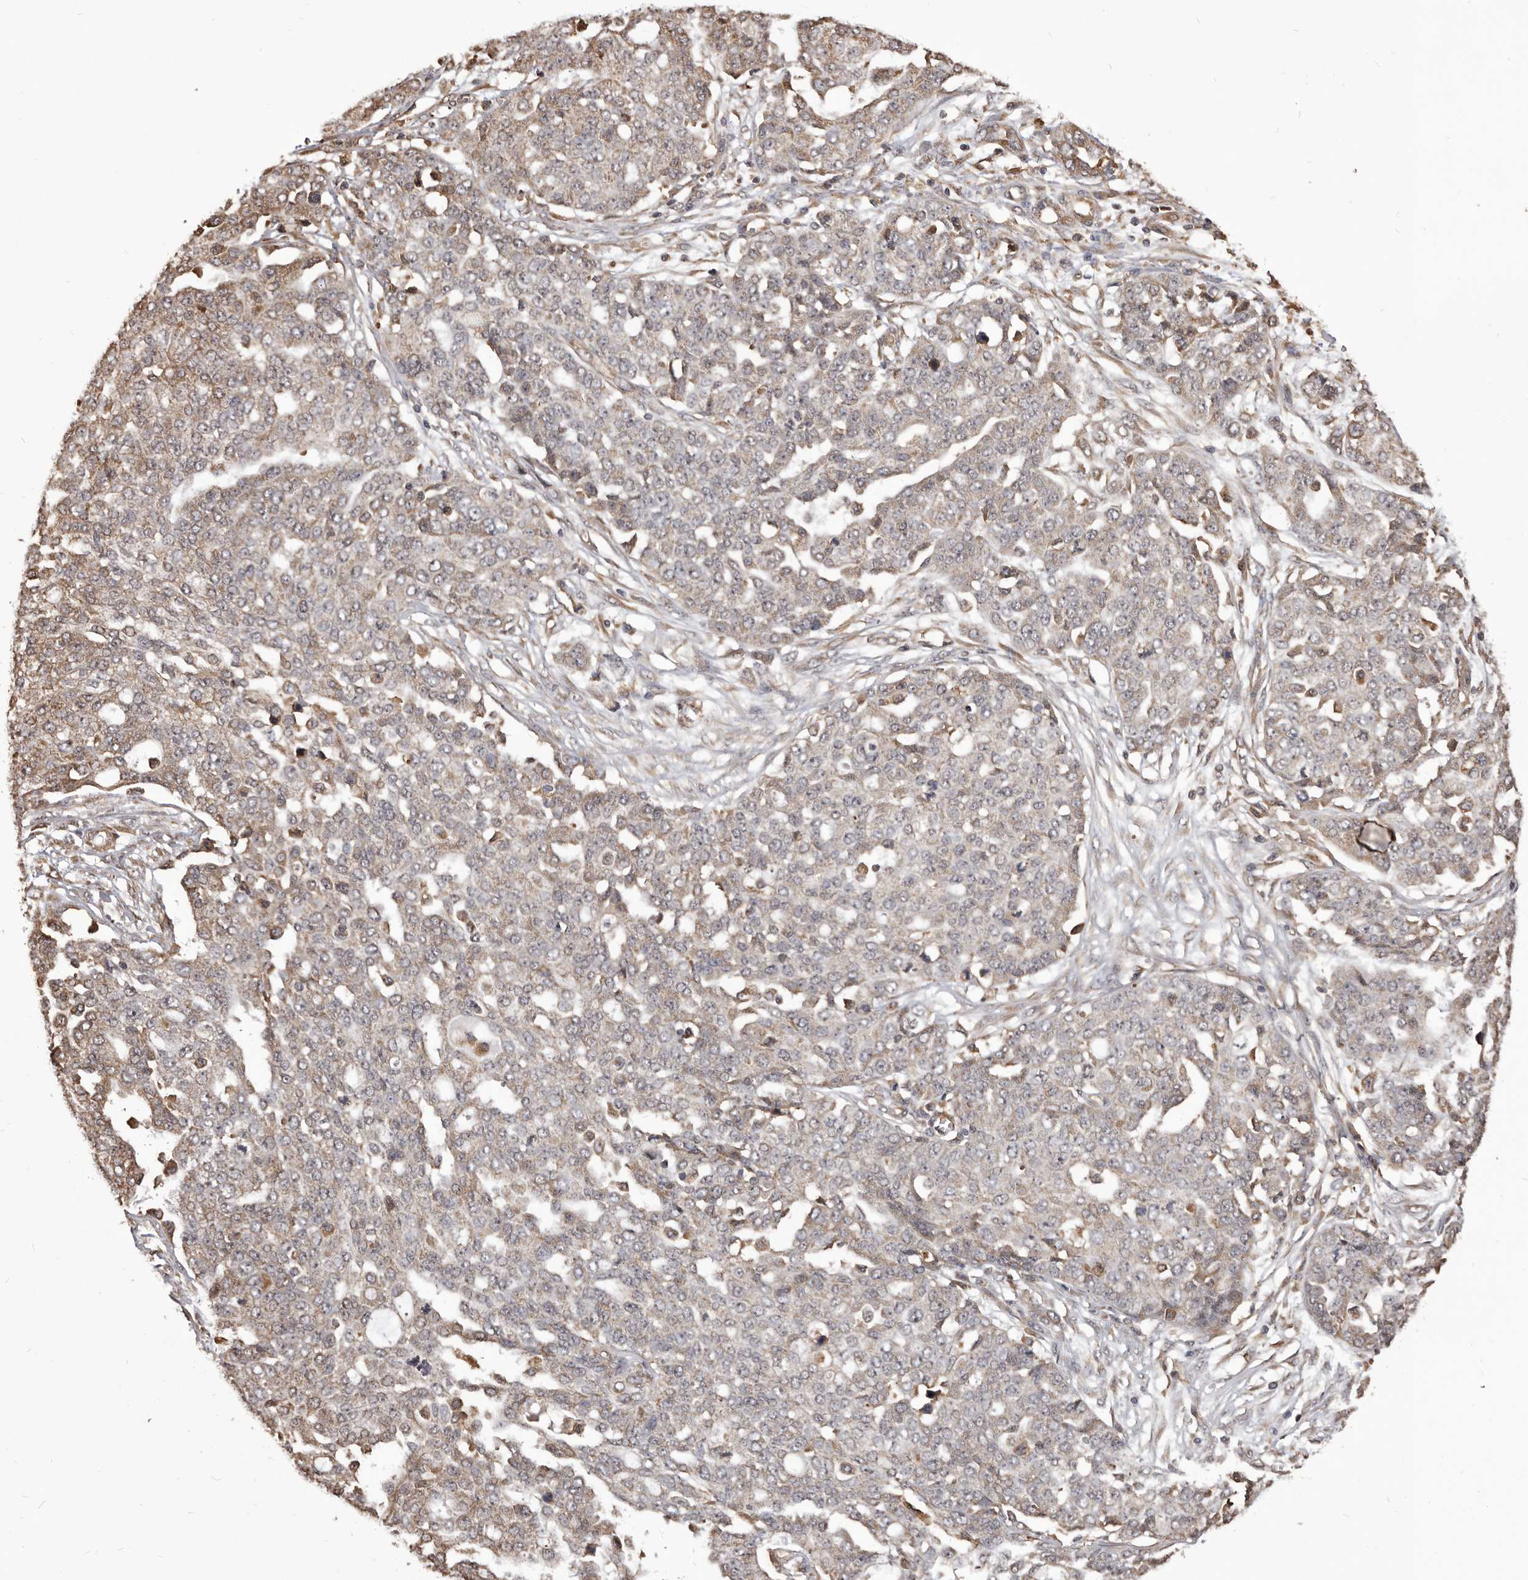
{"staining": {"intensity": "weak", "quantity": "<25%", "location": "cytoplasmic/membranous"}, "tissue": "ovarian cancer", "cell_type": "Tumor cells", "image_type": "cancer", "snomed": [{"axis": "morphology", "description": "Cystadenocarcinoma, serous, NOS"}, {"axis": "topography", "description": "Soft tissue"}, {"axis": "topography", "description": "Ovary"}], "caption": "IHC image of neoplastic tissue: serous cystadenocarcinoma (ovarian) stained with DAB exhibits no significant protein expression in tumor cells.", "gene": "ALPK1", "patient": {"sex": "female", "age": 57}}